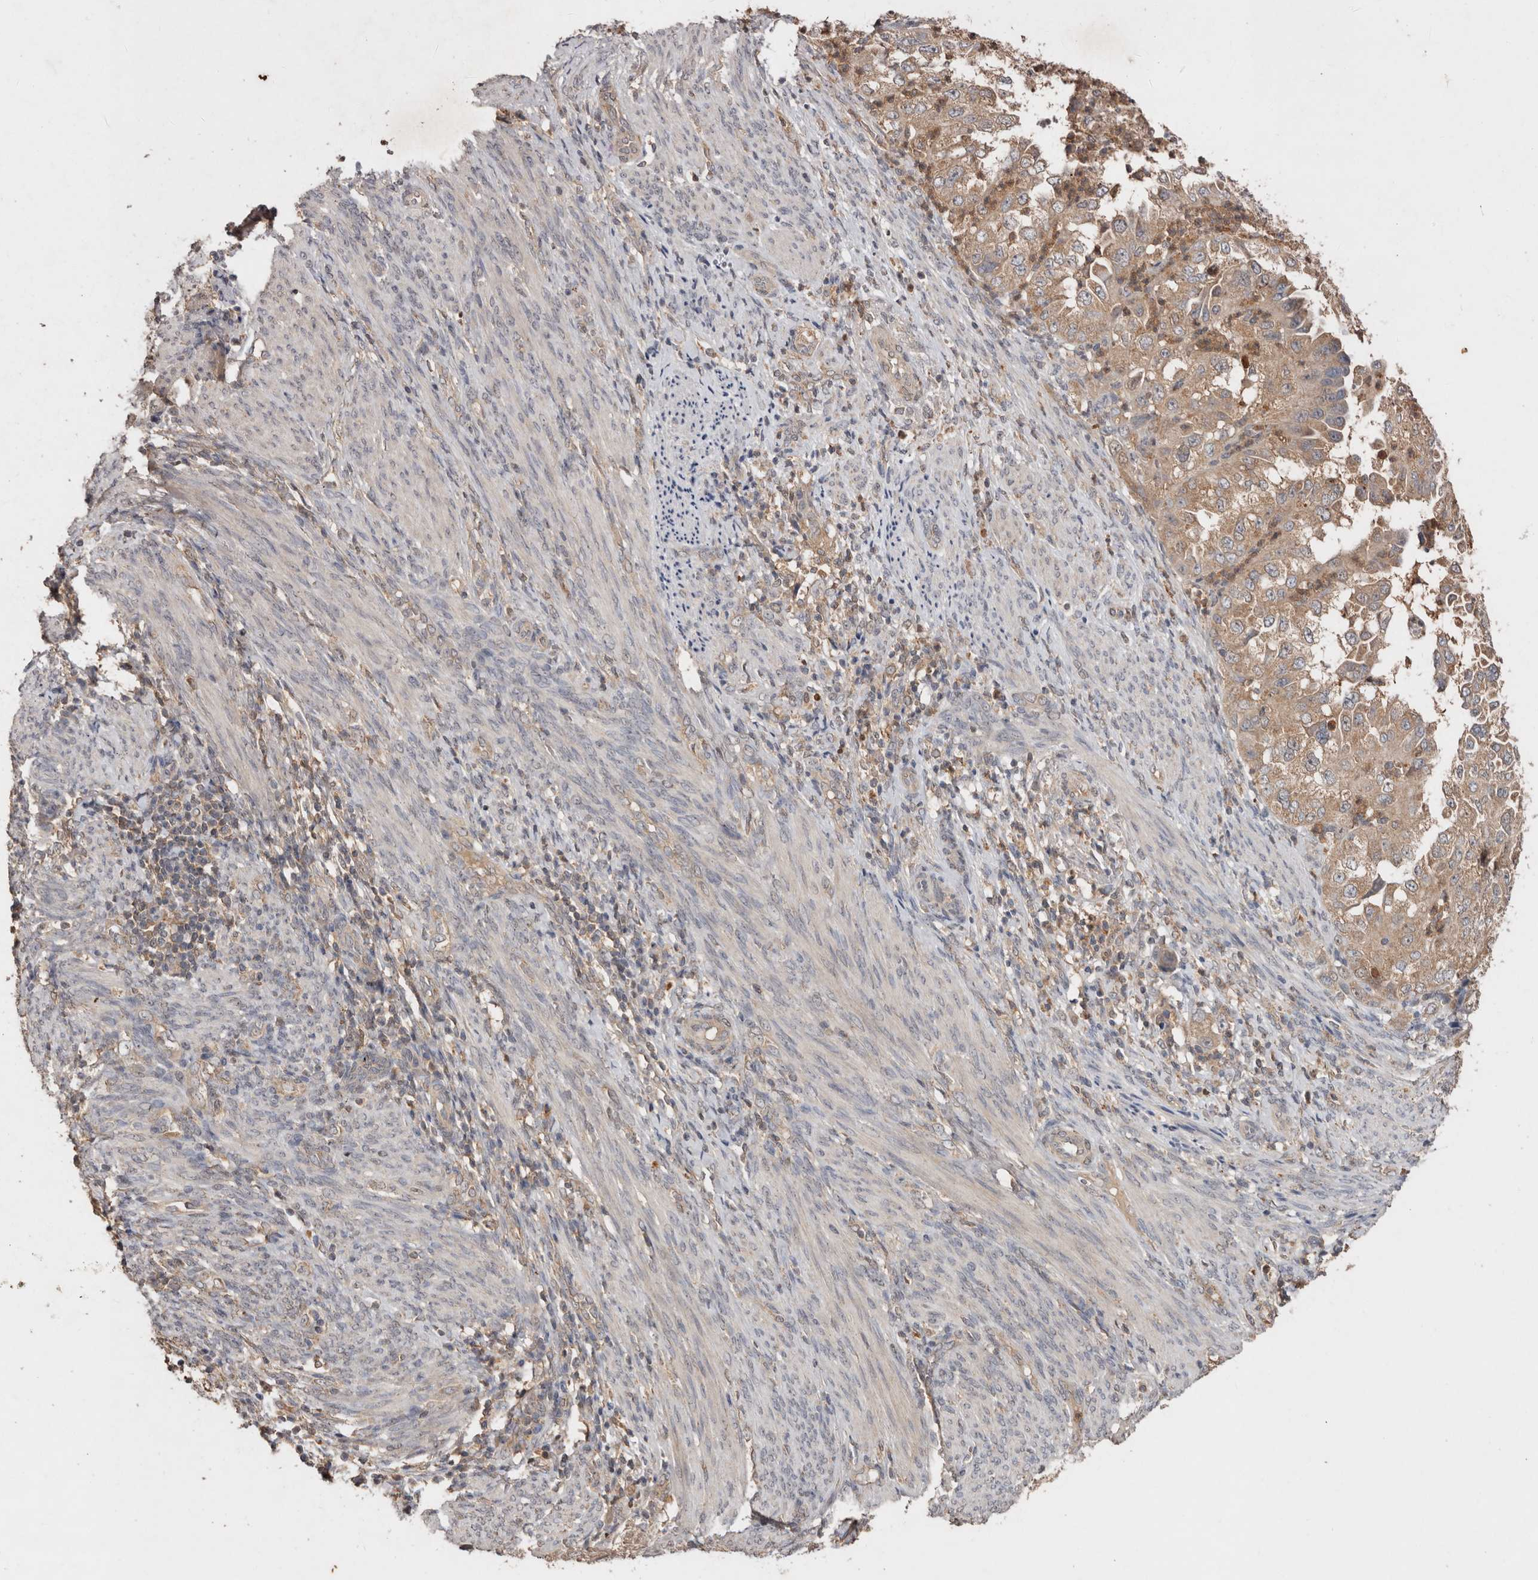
{"staining": {"intensity": "moderate", "quantity": ">75%", "location": "cytoplasmic/membranous"}, "tissue": "endometrial cancer", "cell_type": "Tumor cells", "image_type": "cancer", "snomed": [{"axis": "morphology", "description": "Adenocarcinoma, NOS"}, {"axis": "topography", "description": "Endometrium"}], "caption": "A brown stain labels moderate cytoplasmic/membranous positivity of a protein in human adenocarcinoma (endometrial) tumor cells.", "gene": "EDEM1", "patient": {"sex": "female", "age": 85}}